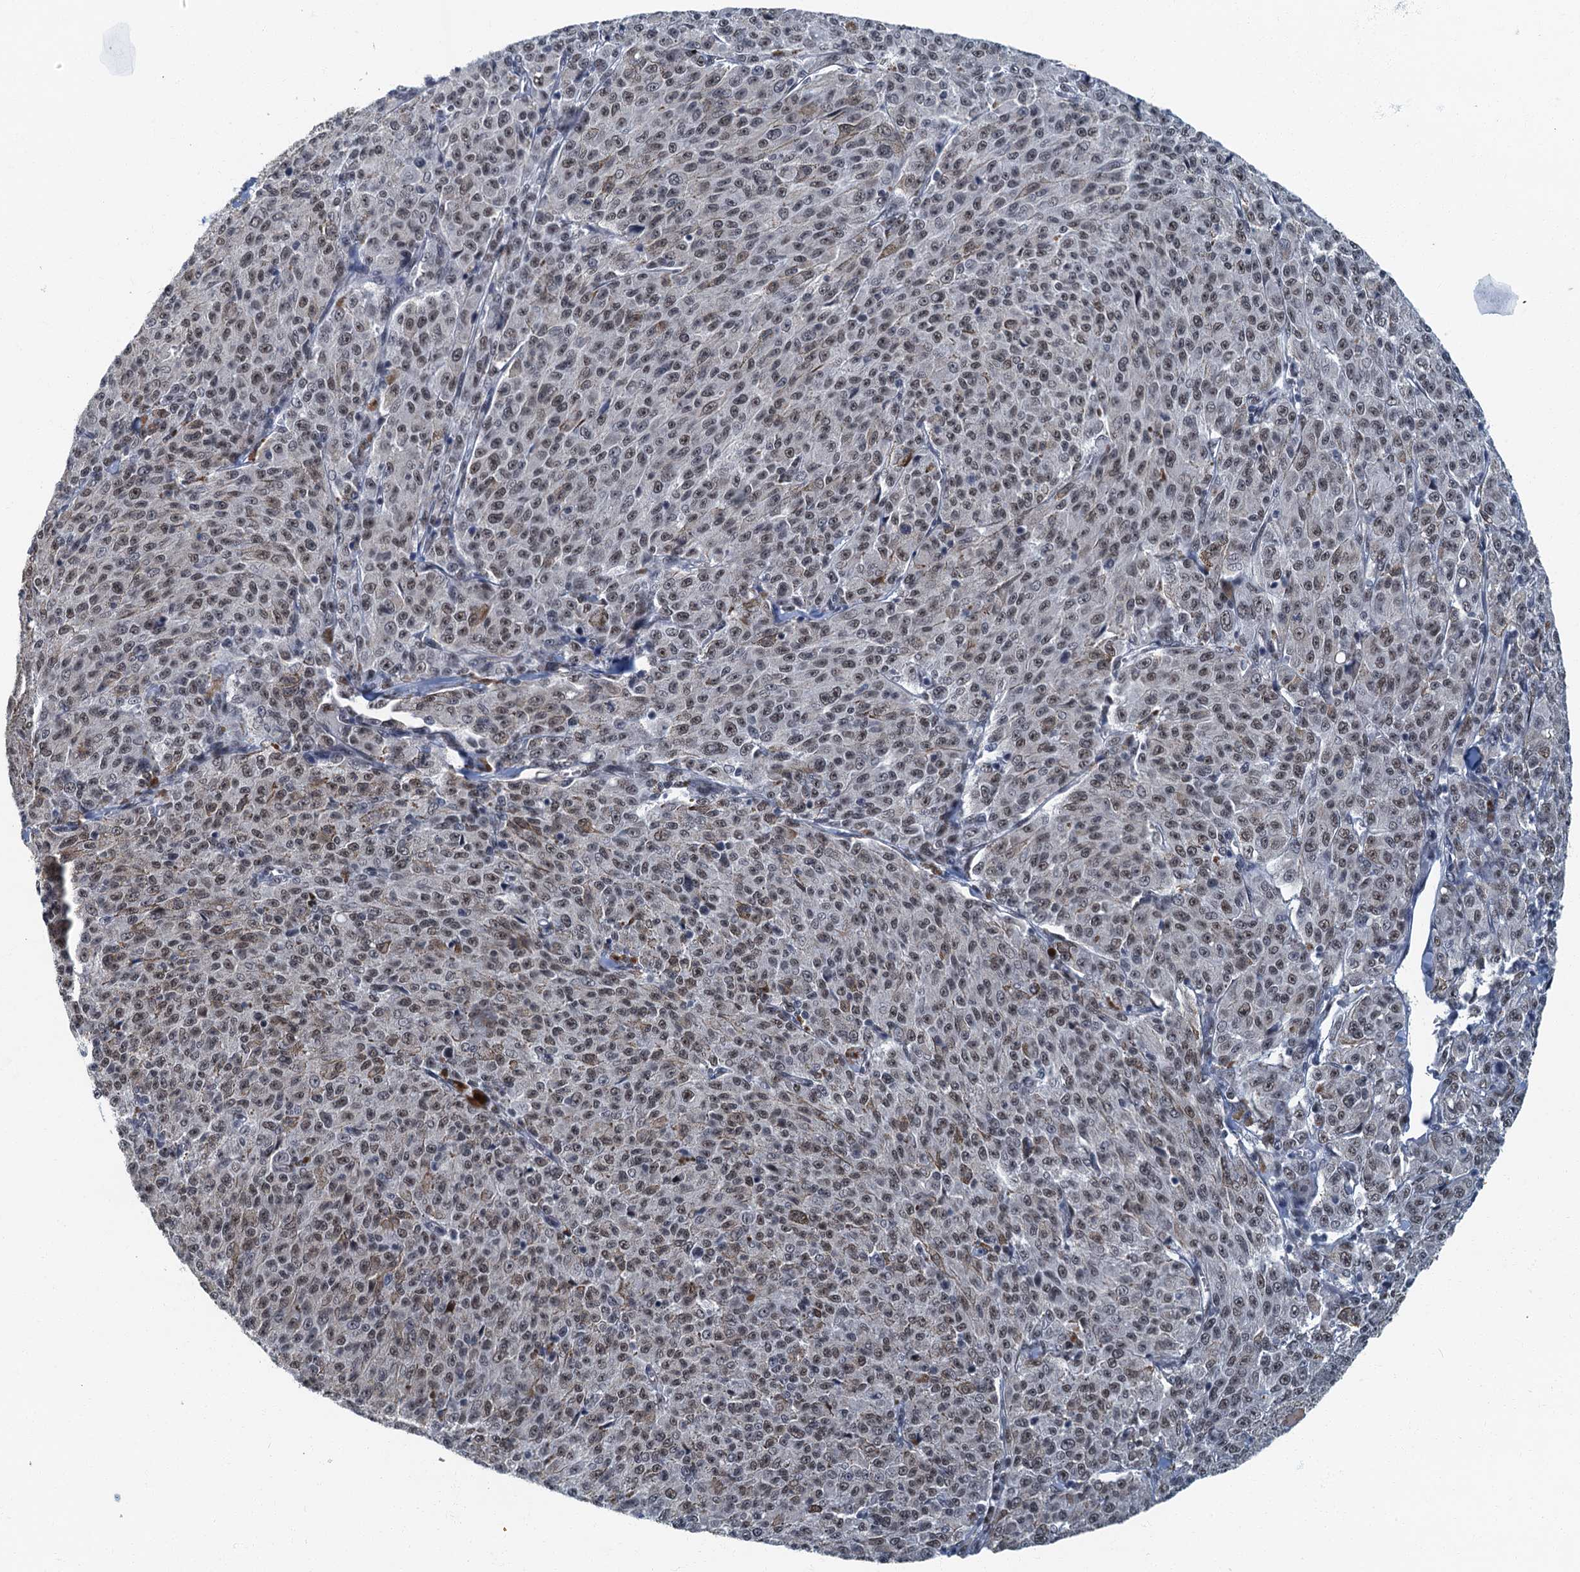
{"staining": {"intensity": "moderate", "quantity": ">75%", "location": "nuclear"}, "tissue": "melanoma", "cell_type": "Tumor cells", "image_type": "cancer", "snomed": [{"axis": "morphology", "description": "Malignant melanoma, NOS"}, {"axis": "topography", "description": "Skin"}], "caption": "Approximately >75% of tumor cells in malignant melanoma demonstrate moderate nuclear protein staining as visualized by brown immunohistochemical staining.", "gene": "GADL1", "patient": {"sex": "female", "age": 52}}